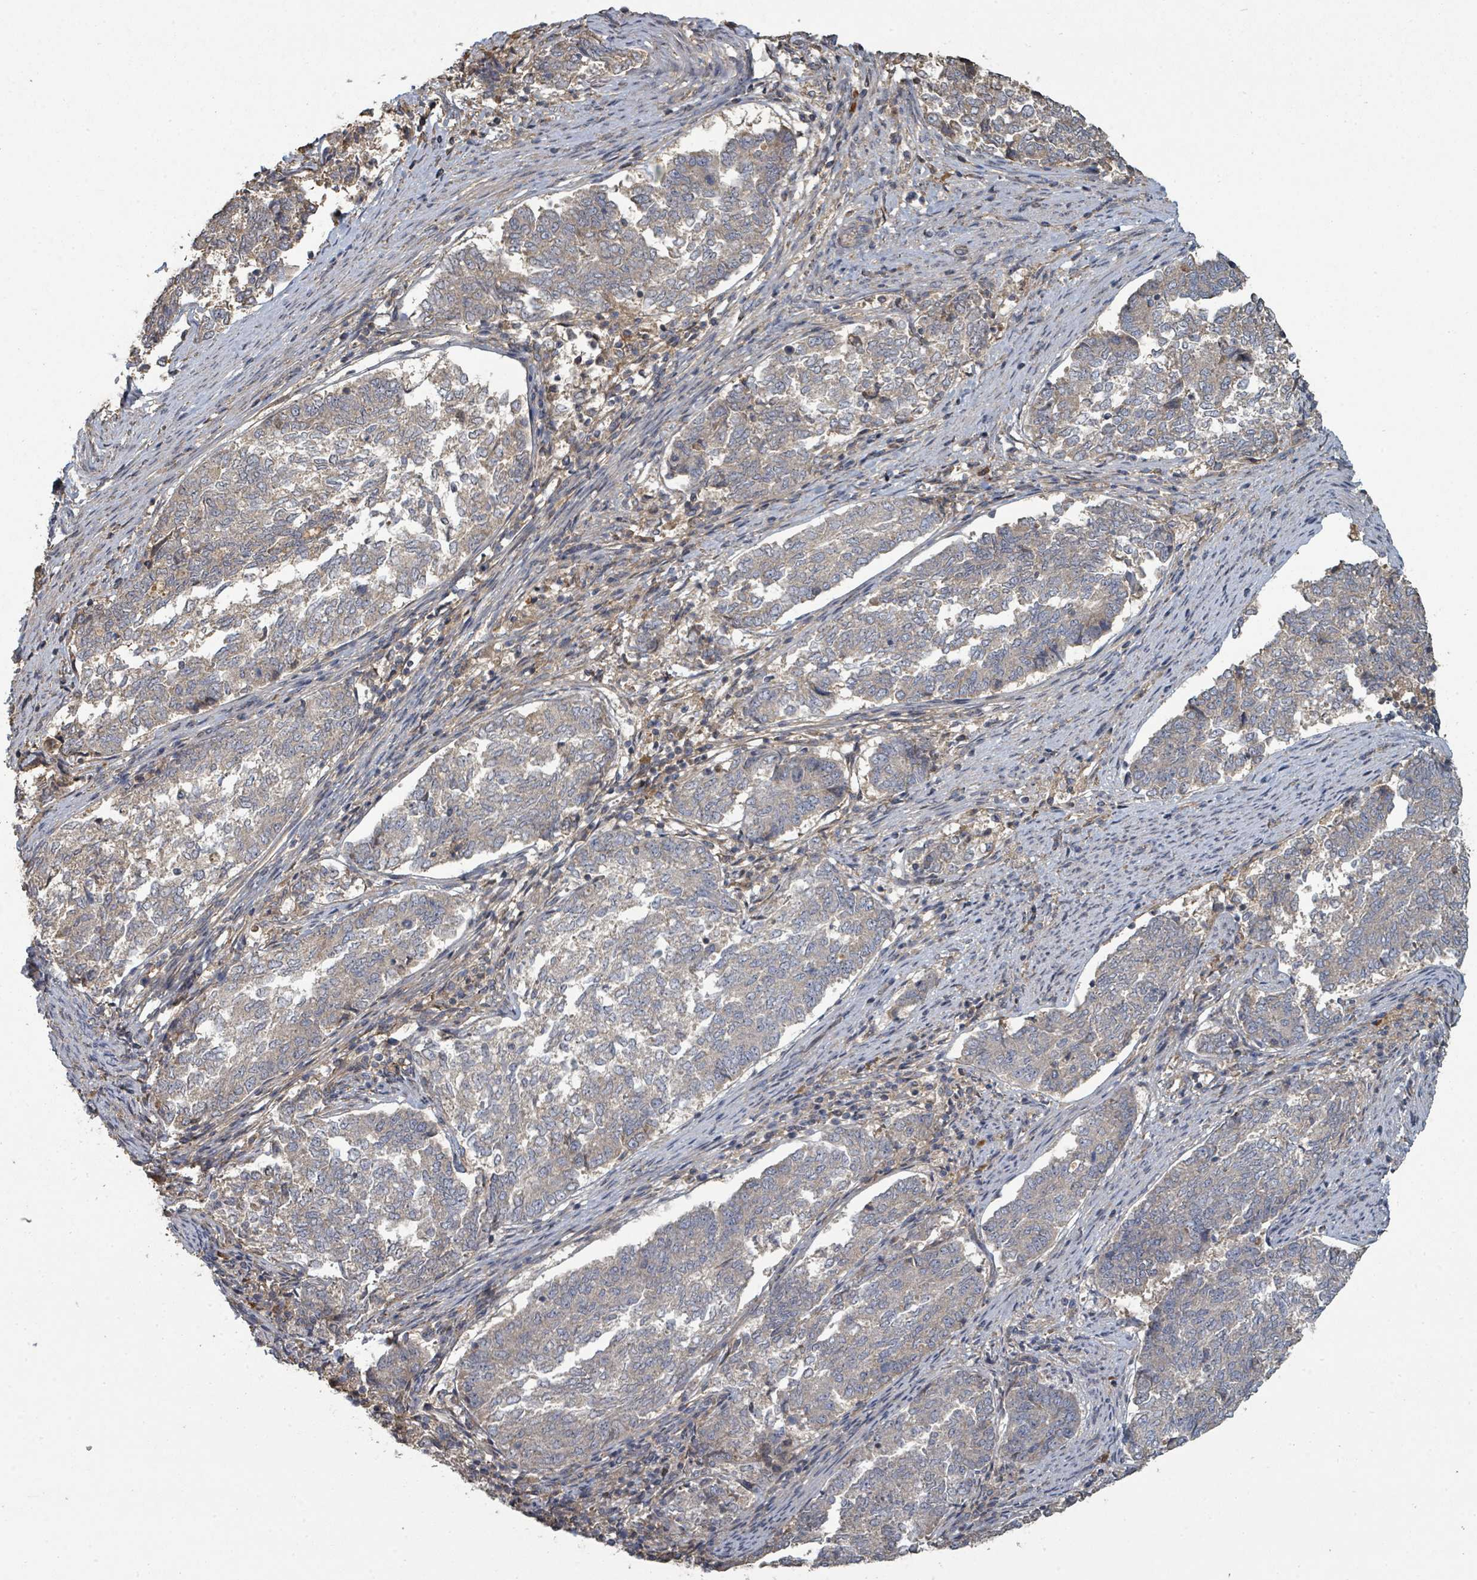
{"staining": {"intensity": "weak", "quantity": "25%-75%", "location": "cytoplasmic/membranous"}, "tissue": "endometrial cancer", "cell_type": "Tumor cells", "image_type": "cancer", "snomed": [{"axis": "morphology", "description": "Adenocarcinoma, NOS"}, {"axis": "topography", "description": "Endometrium"}], "caption": "Brown immunohistochemical staining in endometrial cancer demonstrates weak cytoplasmic/membranous expression in approximately 25%-75% of tumor cells.", "gene": "WDFY1", "patient": {"sex": "female", "age": 80}}